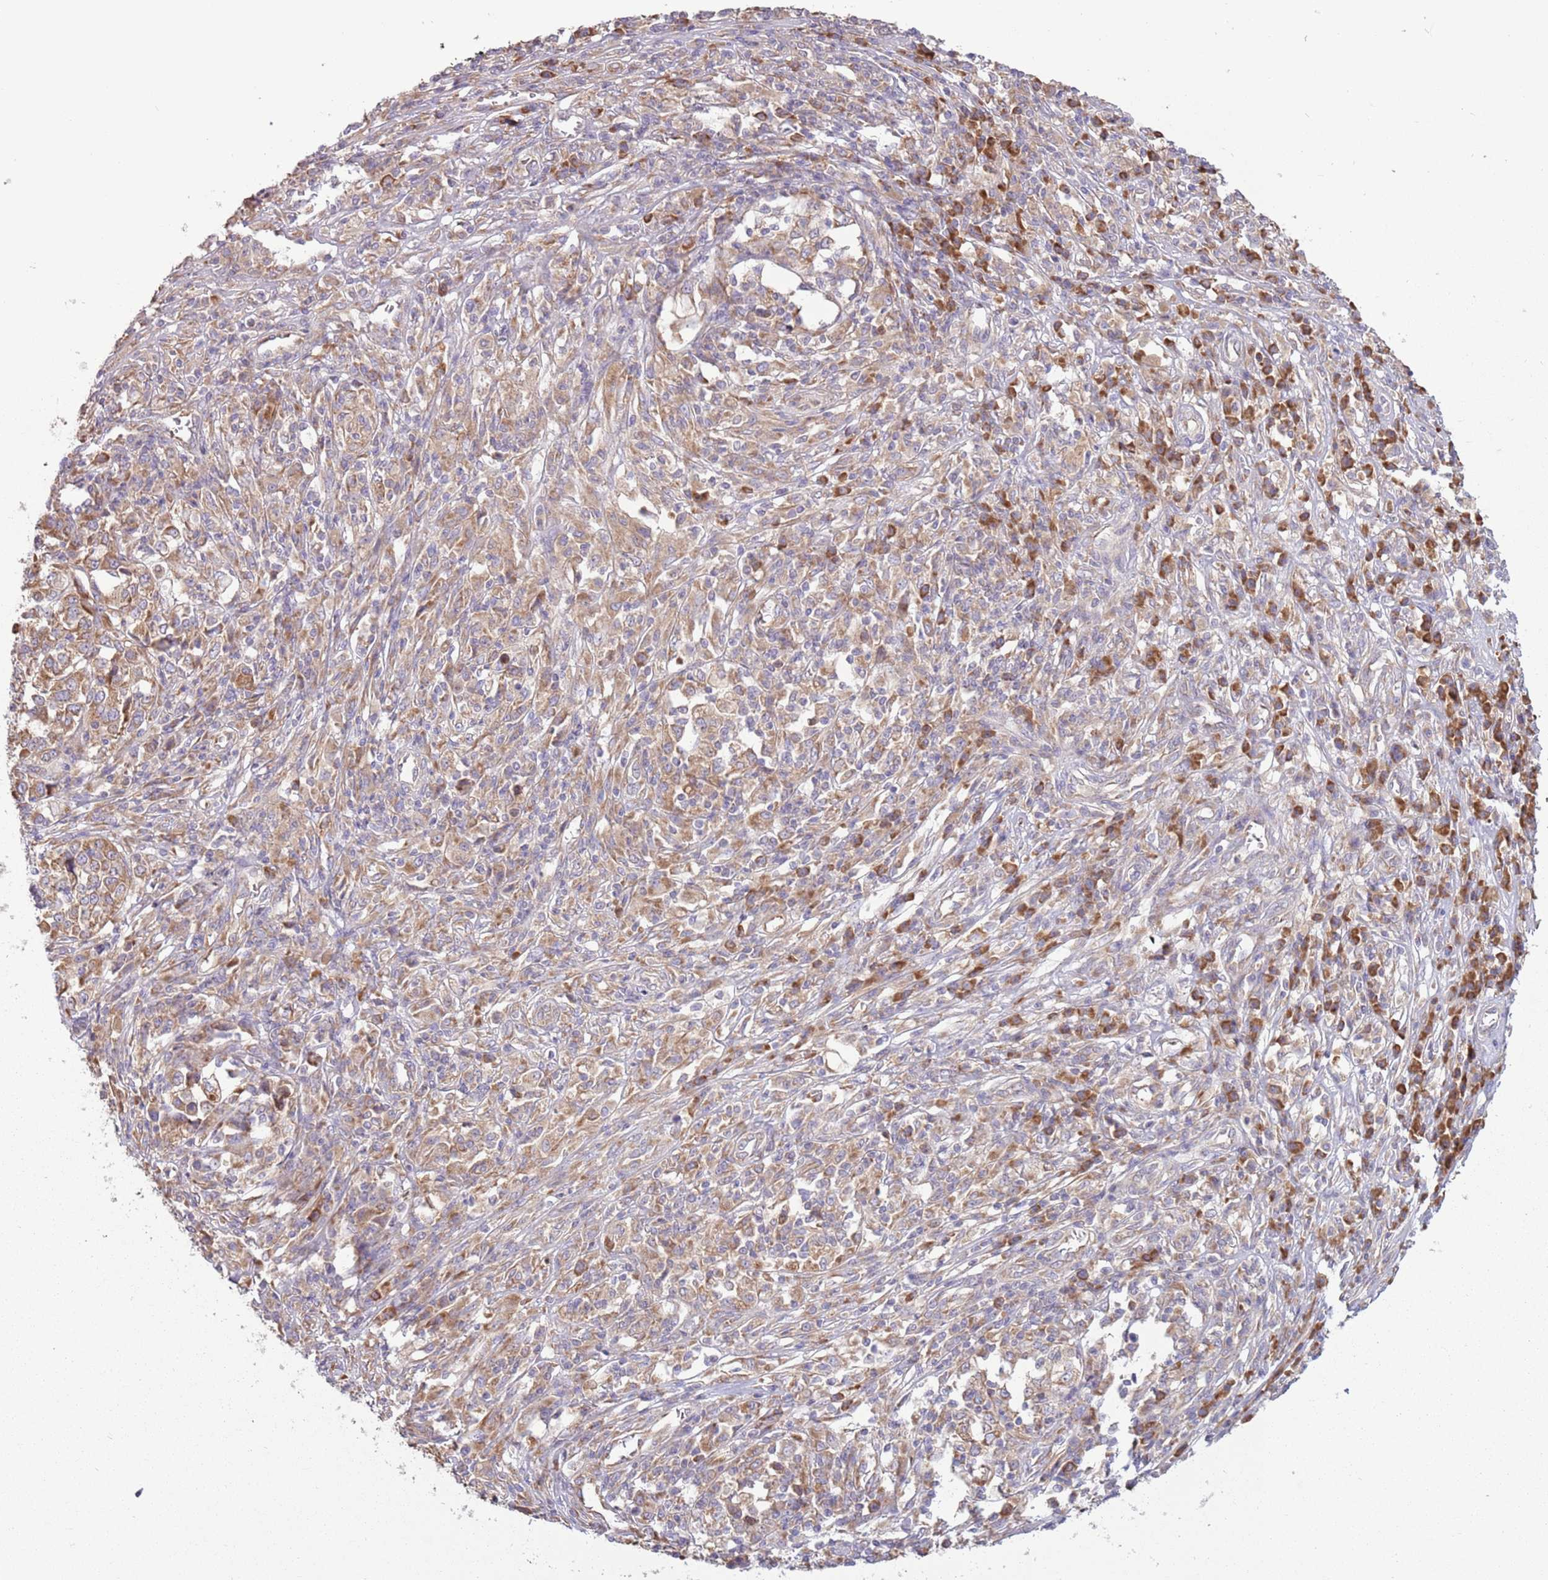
{"staining": {"intensity": "moderate", "quantity": ">75%", "location": "cytoplasmic/membranous"}, "tissue": "melanoma", "cell_type": "Tumor cells", "image_type": "cancer", "snomed": [{"axis": "morphology", "description": "Malignant melanoma, Metastatic site"}, {"axis": "topography", "description": "Lymph node"}], "caption": "High-power microscopy captured an IHC photomicrograph of melanoma, revealing moderate cytoplasmic/membranous positivity in approximately >75% of tumor cells.", "gene": "RPL17-C18orf32", "patient": {"sex": "male", "age": 44}}